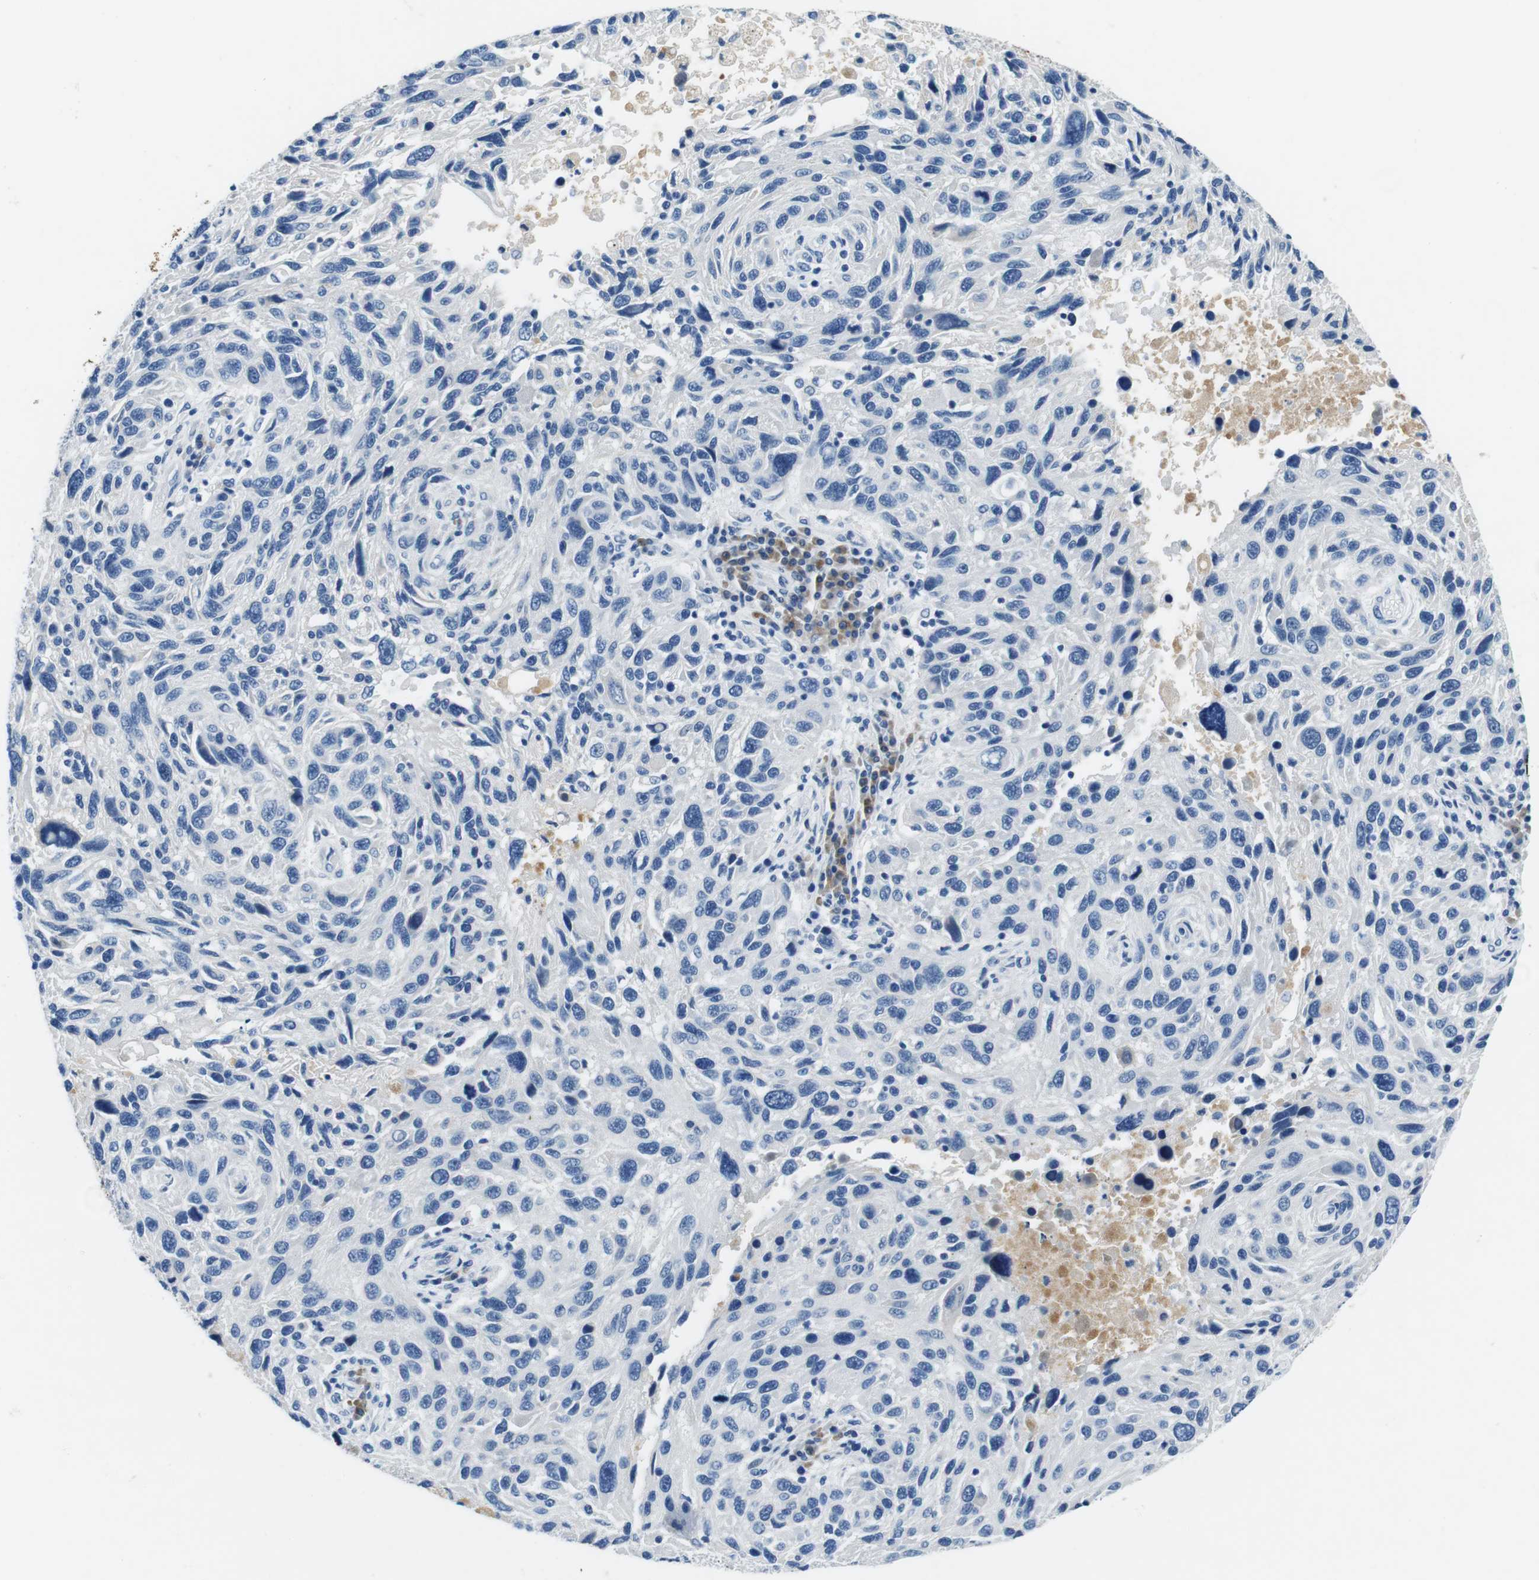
{"staining": {"intensity": "negative", "quantity": "none", "location": "none"}, "tissue": "melanoma", "cell_type": "Tumor cells", "image_type": "cancer", "snomed": [{"axis": "morphology", "description": "Malignant melanoma, NOS"}, {"axis": "topography", "description": "Skin"}], "caption": "Melanoma stained for a protein using immunohistochemistry exhibits no staining tumor cells.", "gene": "IGHD", "patient": {"sex": "male", "age": 53}}